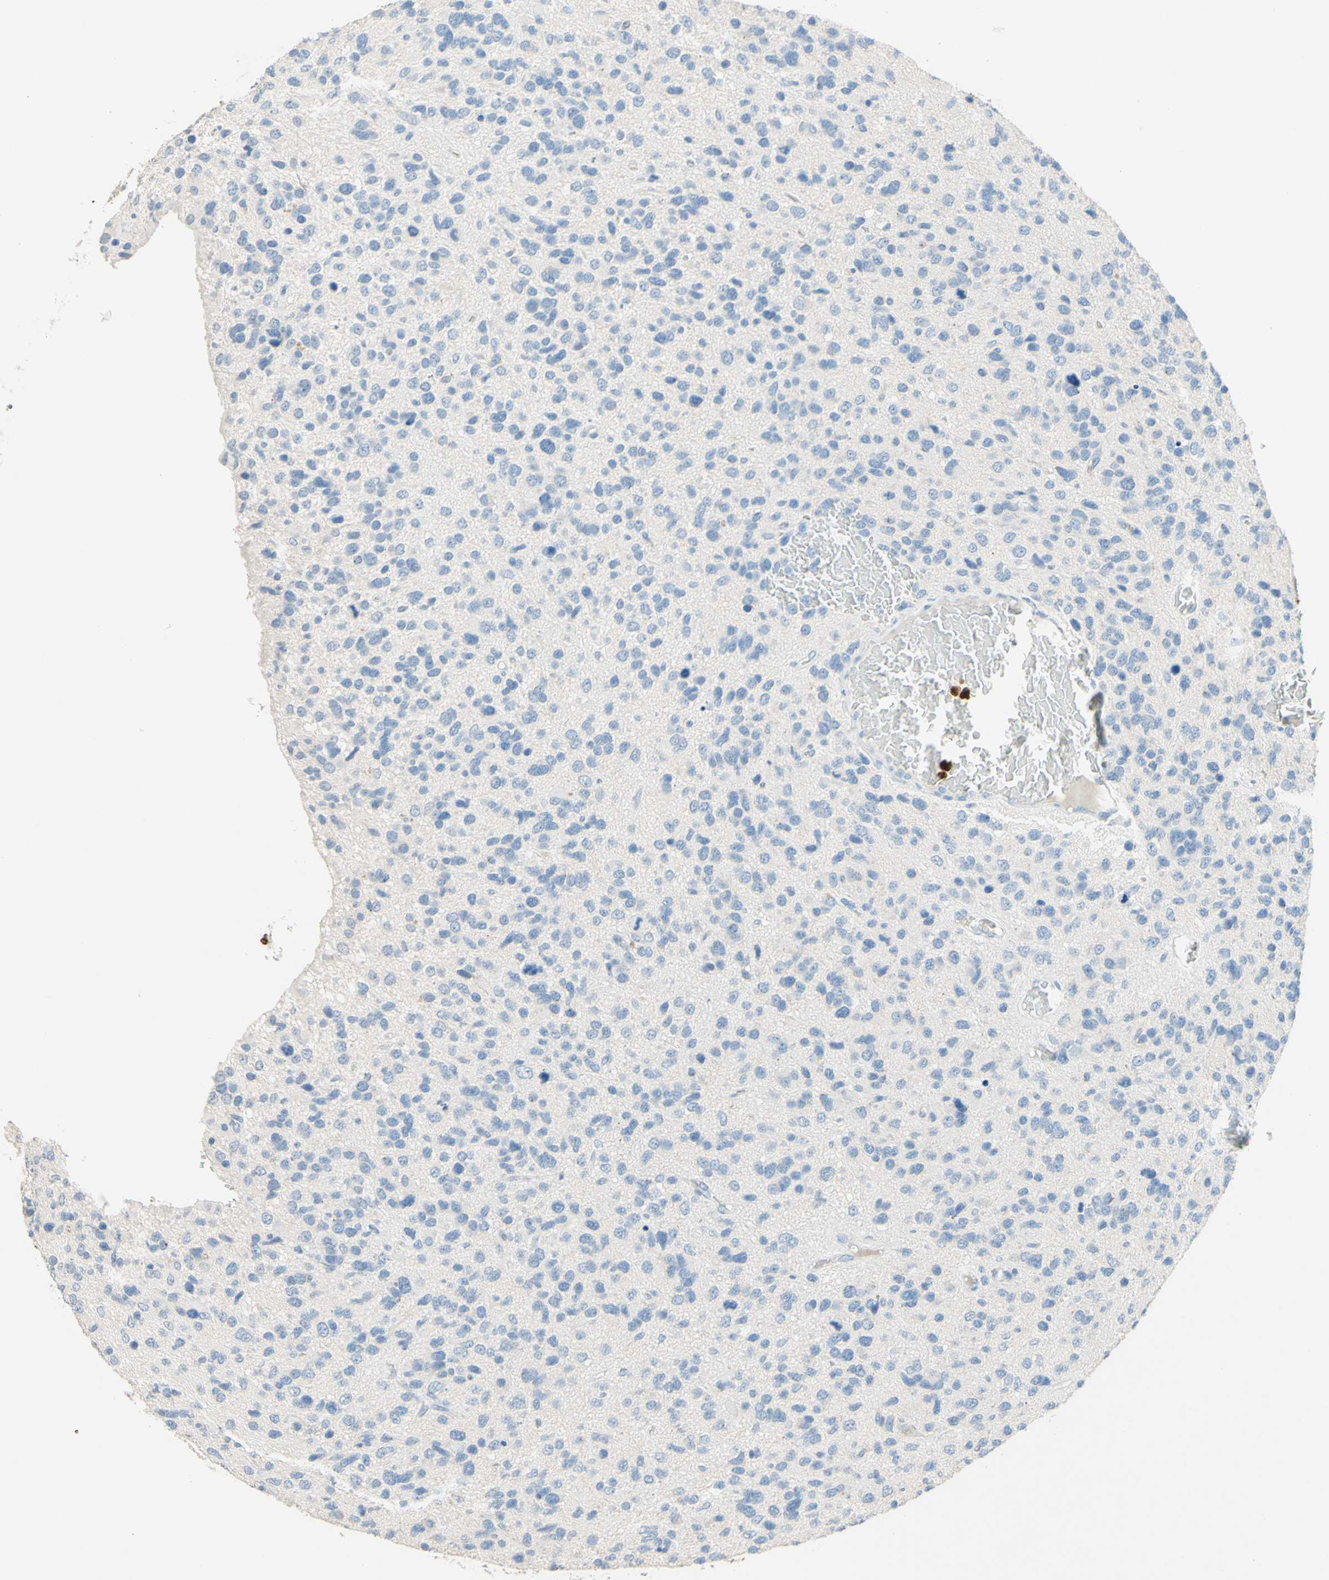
{"staining": {"intensity": "negative", "quantity": "none", "location": "none"}, "tissue": "glioma", "cell_type": "Tumor cells", "image_type": "cancer", "snomed": [{"axis": "morphology", "description": "Glioma, malignant, High grade"}, {"axis": "topography", "description": "Brain"}], "caption": "Tumor cells are negative for protein expression in human glioma.", "gene": "NFKBIZ", "patient": {"sex": "female", "age": 58}}